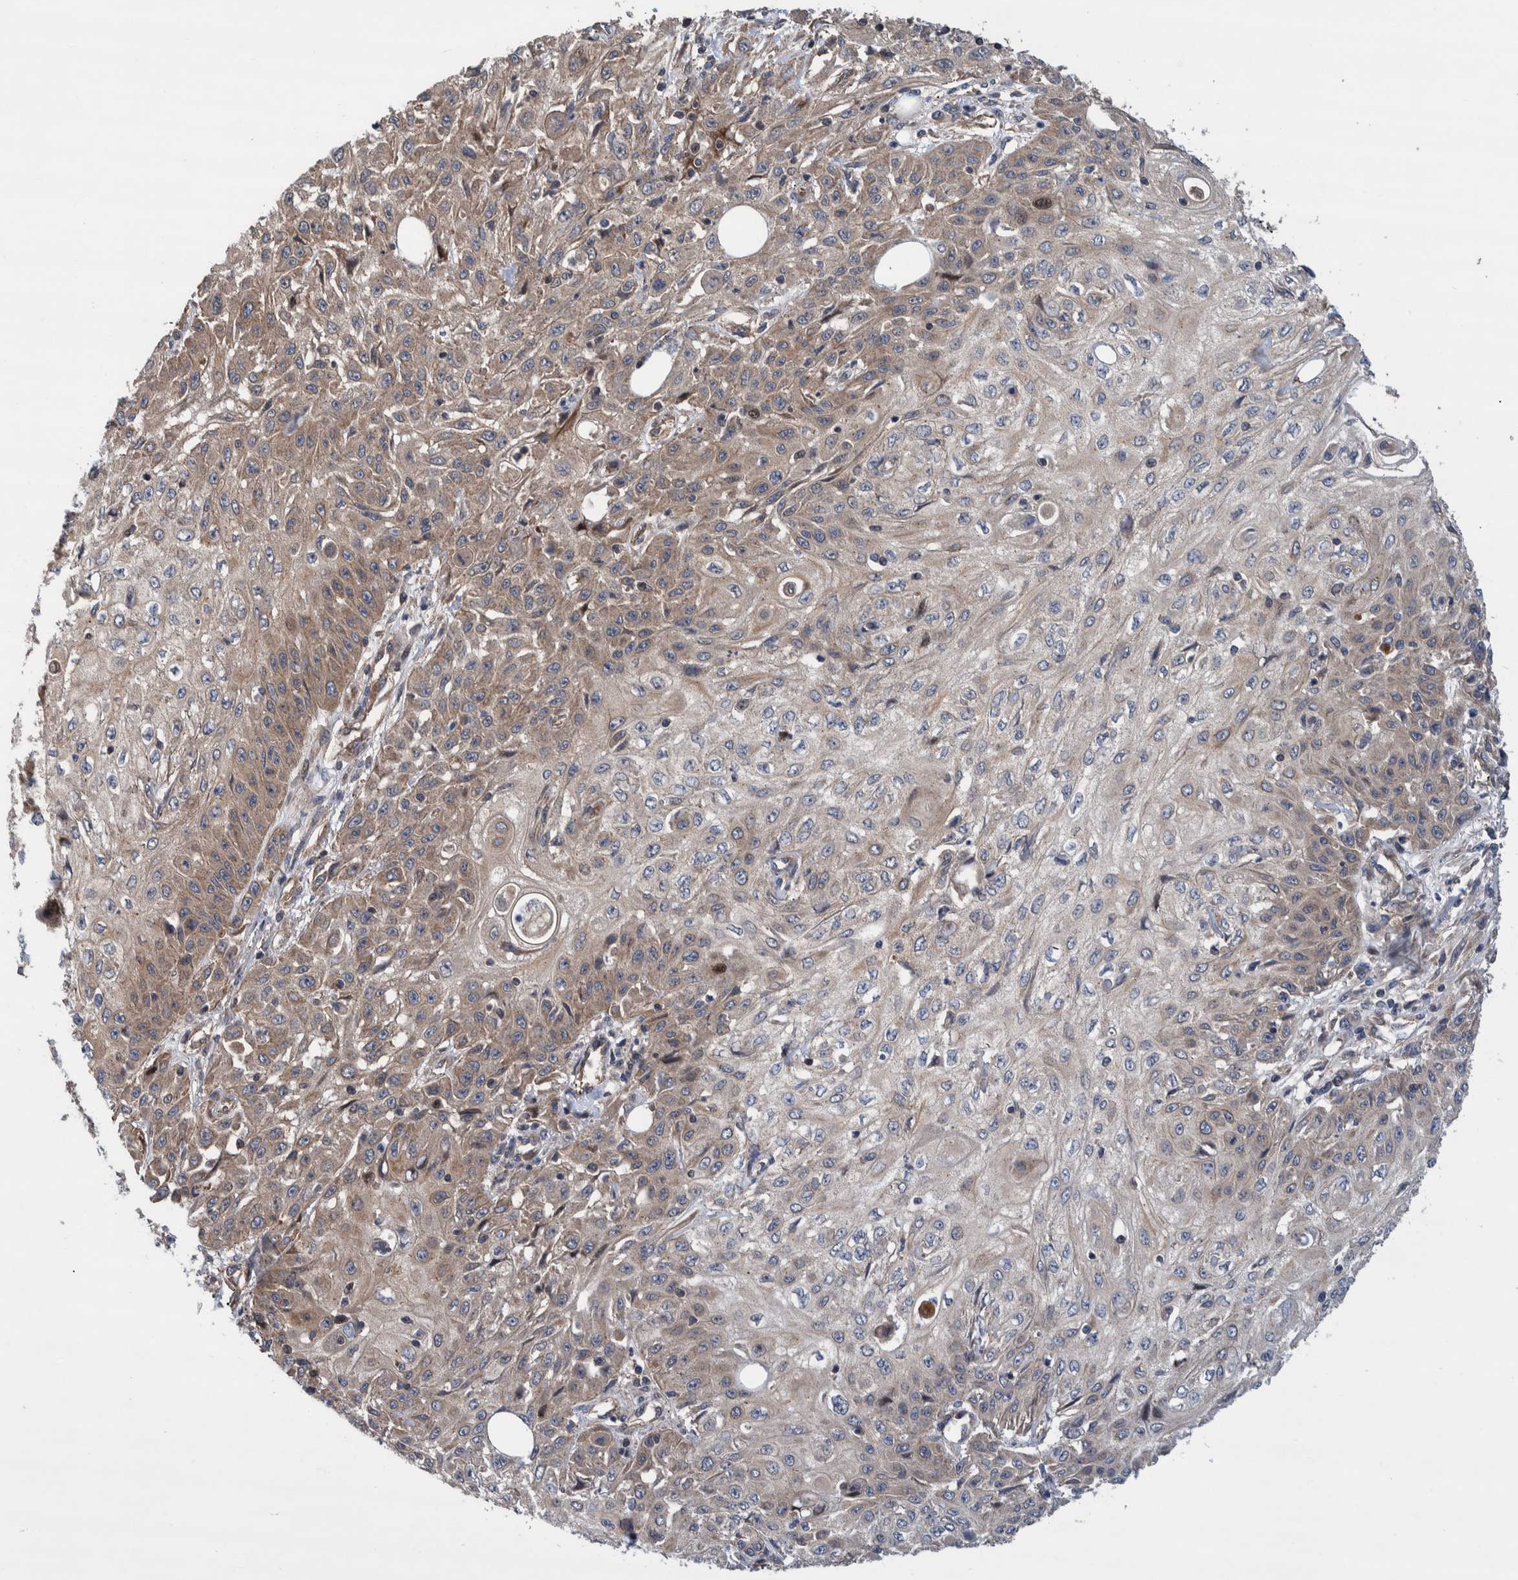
{"staining": {"intensity": "weak", "quantity": ">75%", "location": "cytoplasmic/membranous"}, "tissue": "skin cancer", "cell_type": "Tumor cells", "image_type": "cancer", "snomed": [{"axis": "morphology", "description": "Squamous cell carcinoma, NOS"}, {"axis": "morphology", "description": "Squamous cell carcinoma, metastatic, NOS"}, {"axis": "topography", "description": "Skin"}, {"axis": "topography", "description": "Lymph node"}], "caption": "Immunohistochemical staining of human skin squamous cell carcinoma demonstrates weak cytoplasmic/membranous protein staining in about >75% of tumor cells.", "gene": "GRPEL2", "patient": {"sex": "male", "age": 75}}